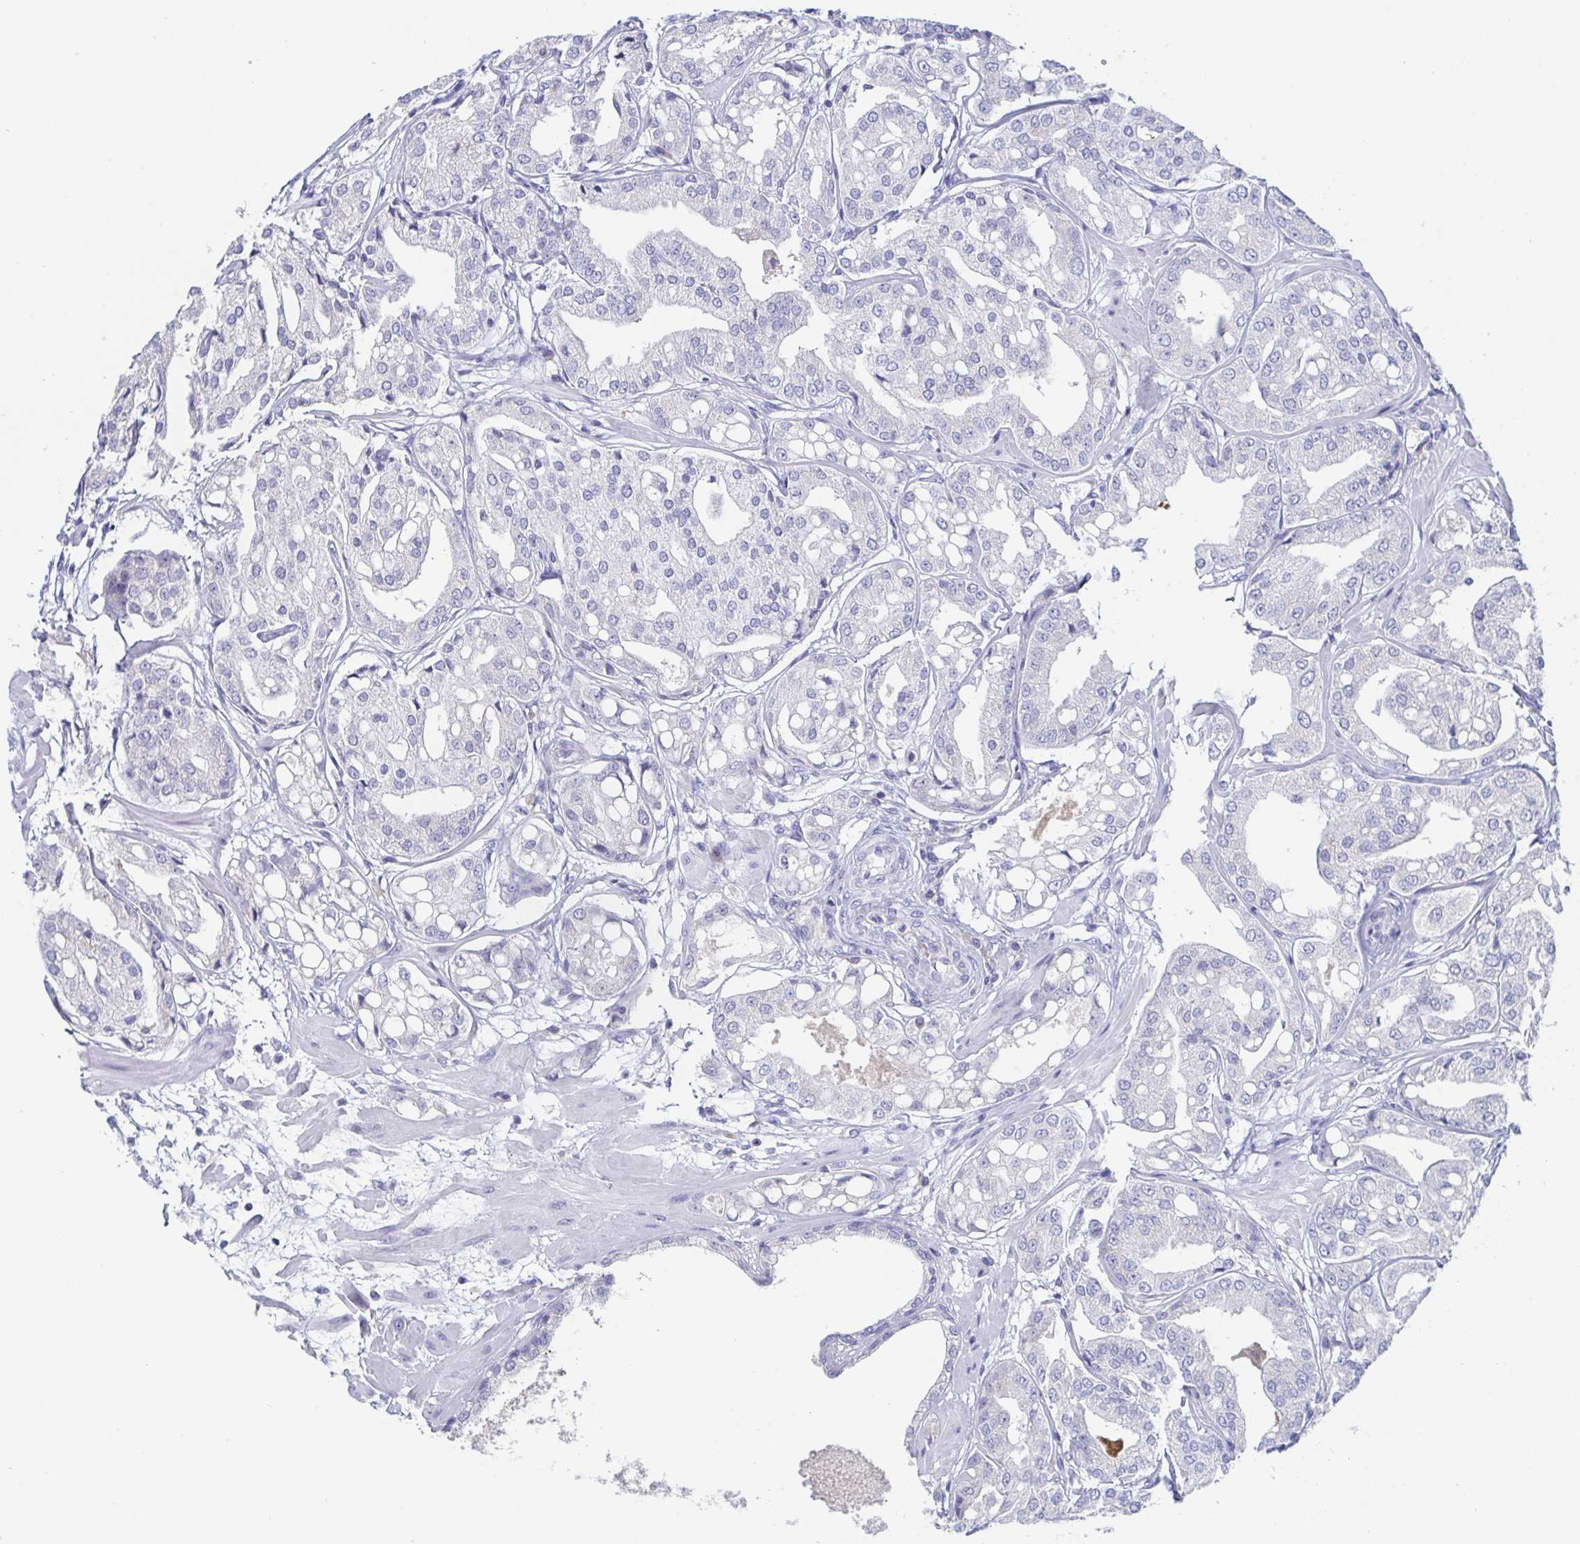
{"staining": {"intensity": "negative", "quantity": "none", "location": "none"}, "tissue": "renal cancer", "cell_type": "Tumor cells", "image_type": "cancer", "snomed": [{"axis": "morphology", "description": "Adenocarcinoma, NOS"}, {"axis": "topography", "description": "Urinary bladder"}], "caption": "Tumor cells are negative for protein expression in human renal cancer (adenocarcinoma).", "gene": "SIAH3", "patient": {"sex": "male", "age": 61}}